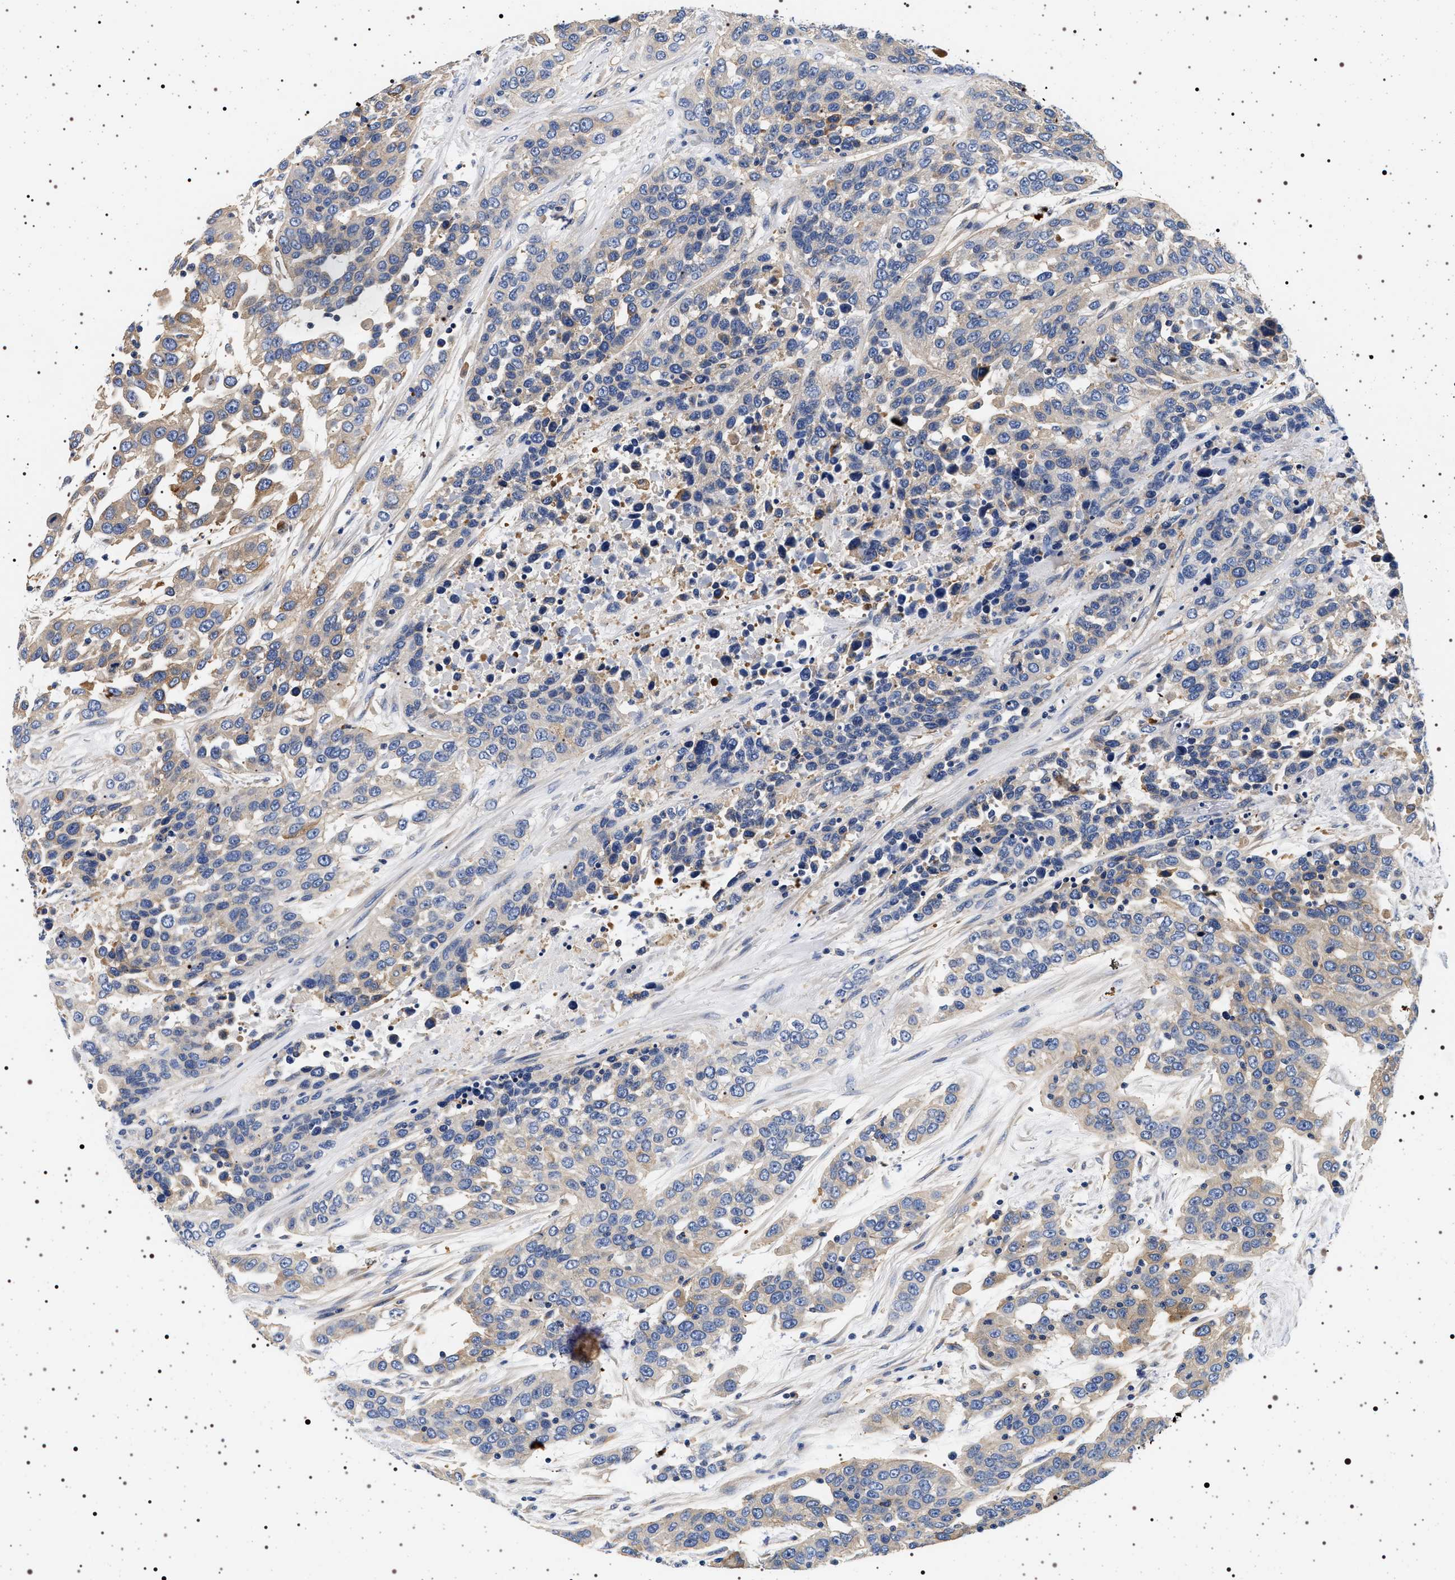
{"staining": {"intensity": "moderate", "quantity": "<25%", "location": "cytoplasmic/membranous"}, "tissue": "urothelial cancer", "cell_type": "Tumor cells", "image_type": "cancer", "snomed": [{"axis": "morphology", "description": "Urothelial carcinoma, High grade"}, {"axis": "topography", "description": "Urinary bladder"}], "caption": "The photomicrograph displays immunohistochemical staining of high-grade urothelial carcinoma. There is moderate cytoplasmic/membranous staining is present in approximately <25% of tumor cells. (IHC, brightfield microscopy, high magnification).", "gene": "HSD17B1", "patient": {"sex": "female", "age": 80}}